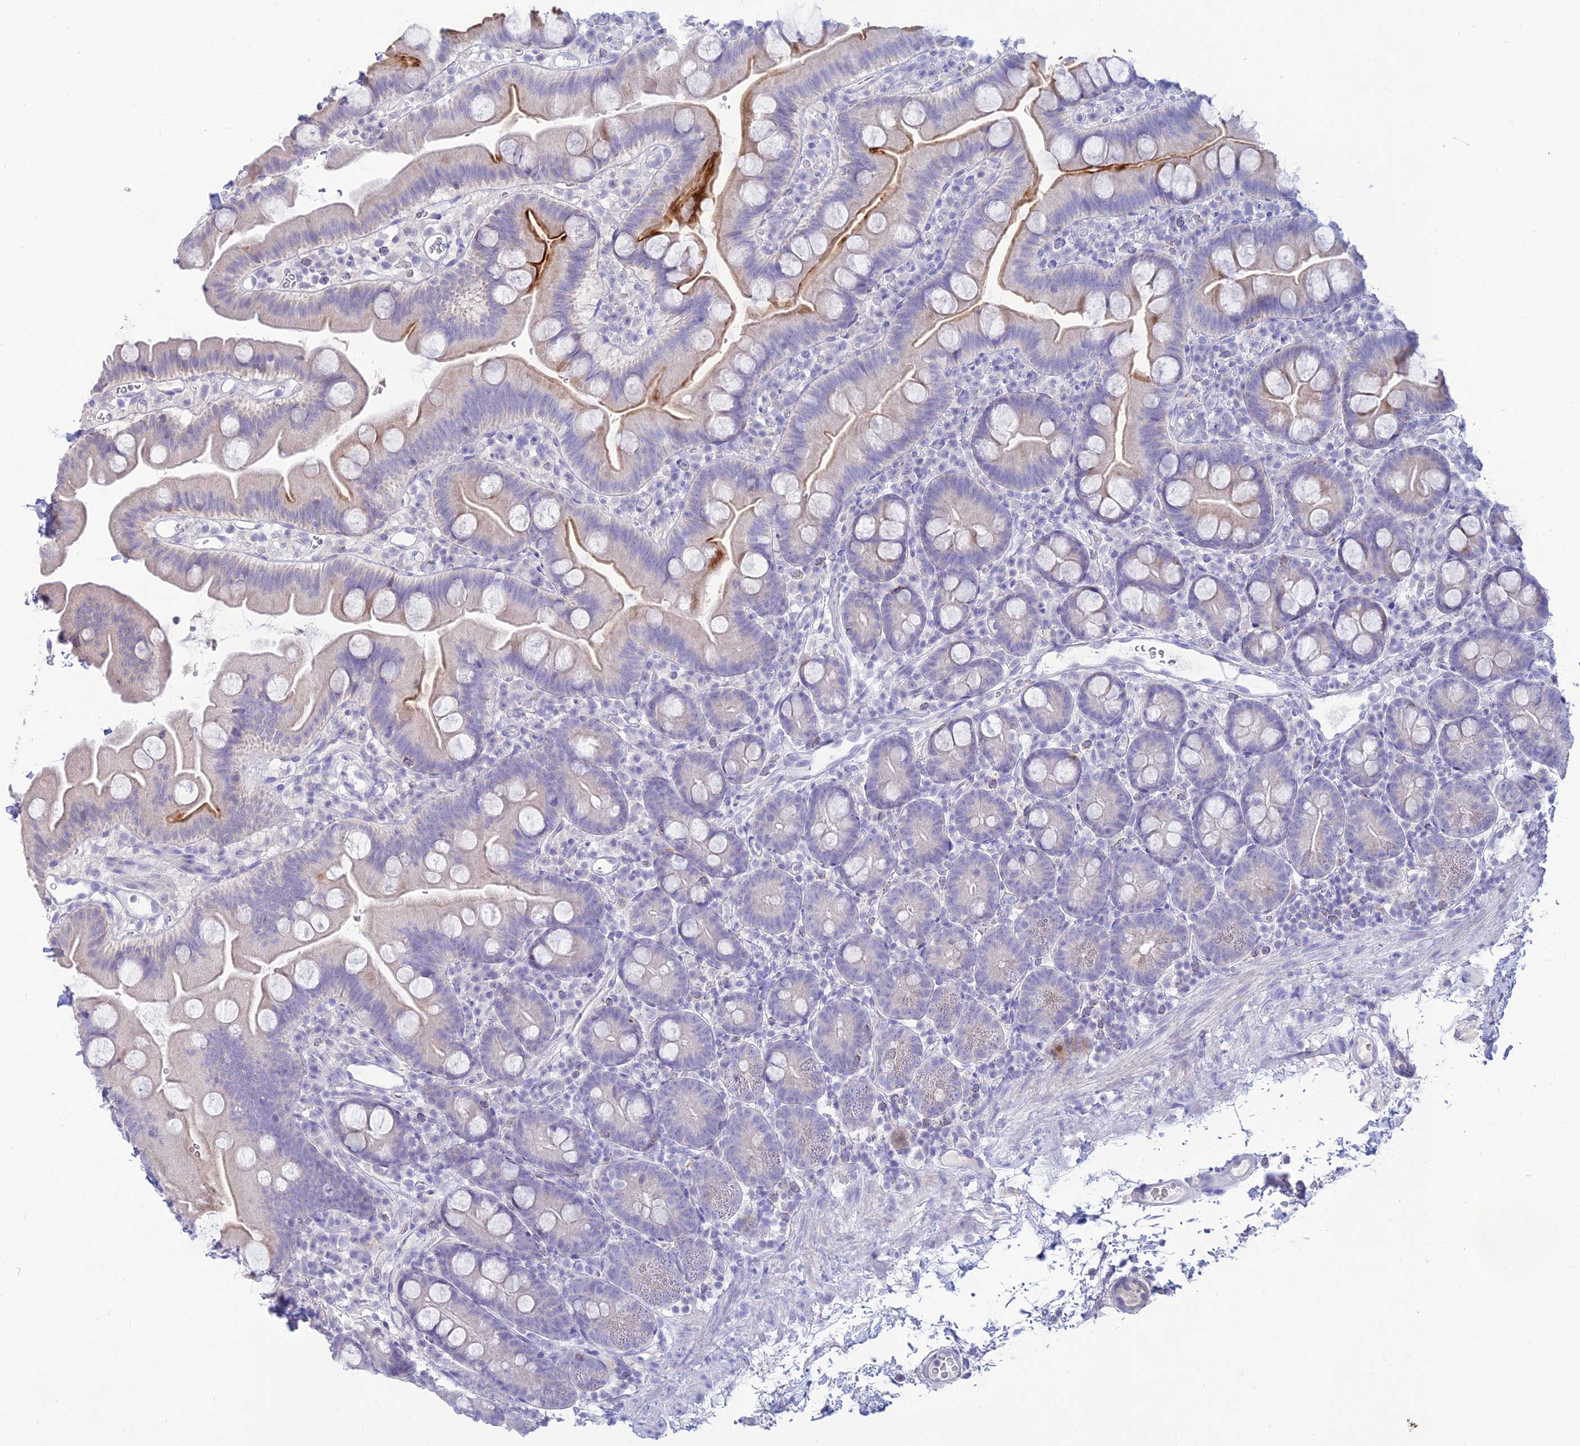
{"staining": {"intensity": "strong", "quantity": "<25%", "location": "cytoplasmic/membranous"}, "tissue": "small intestine", "cell_type": "Glandular cells", "image_type": "normal", "snomed": [{"axis": "morphology", "description": "Normal tissue, NOS"}, {"axis": "topography", "description": "Small intestine"}], "caption": "This image demonstrates immunohistochemistry staining of benign human small intestine, with medium strong cytoplasmic/membranous positivity in about <25% of glandular cells.", "gene": "MAL2", "patient": {"sex": "female", "age": 68}}